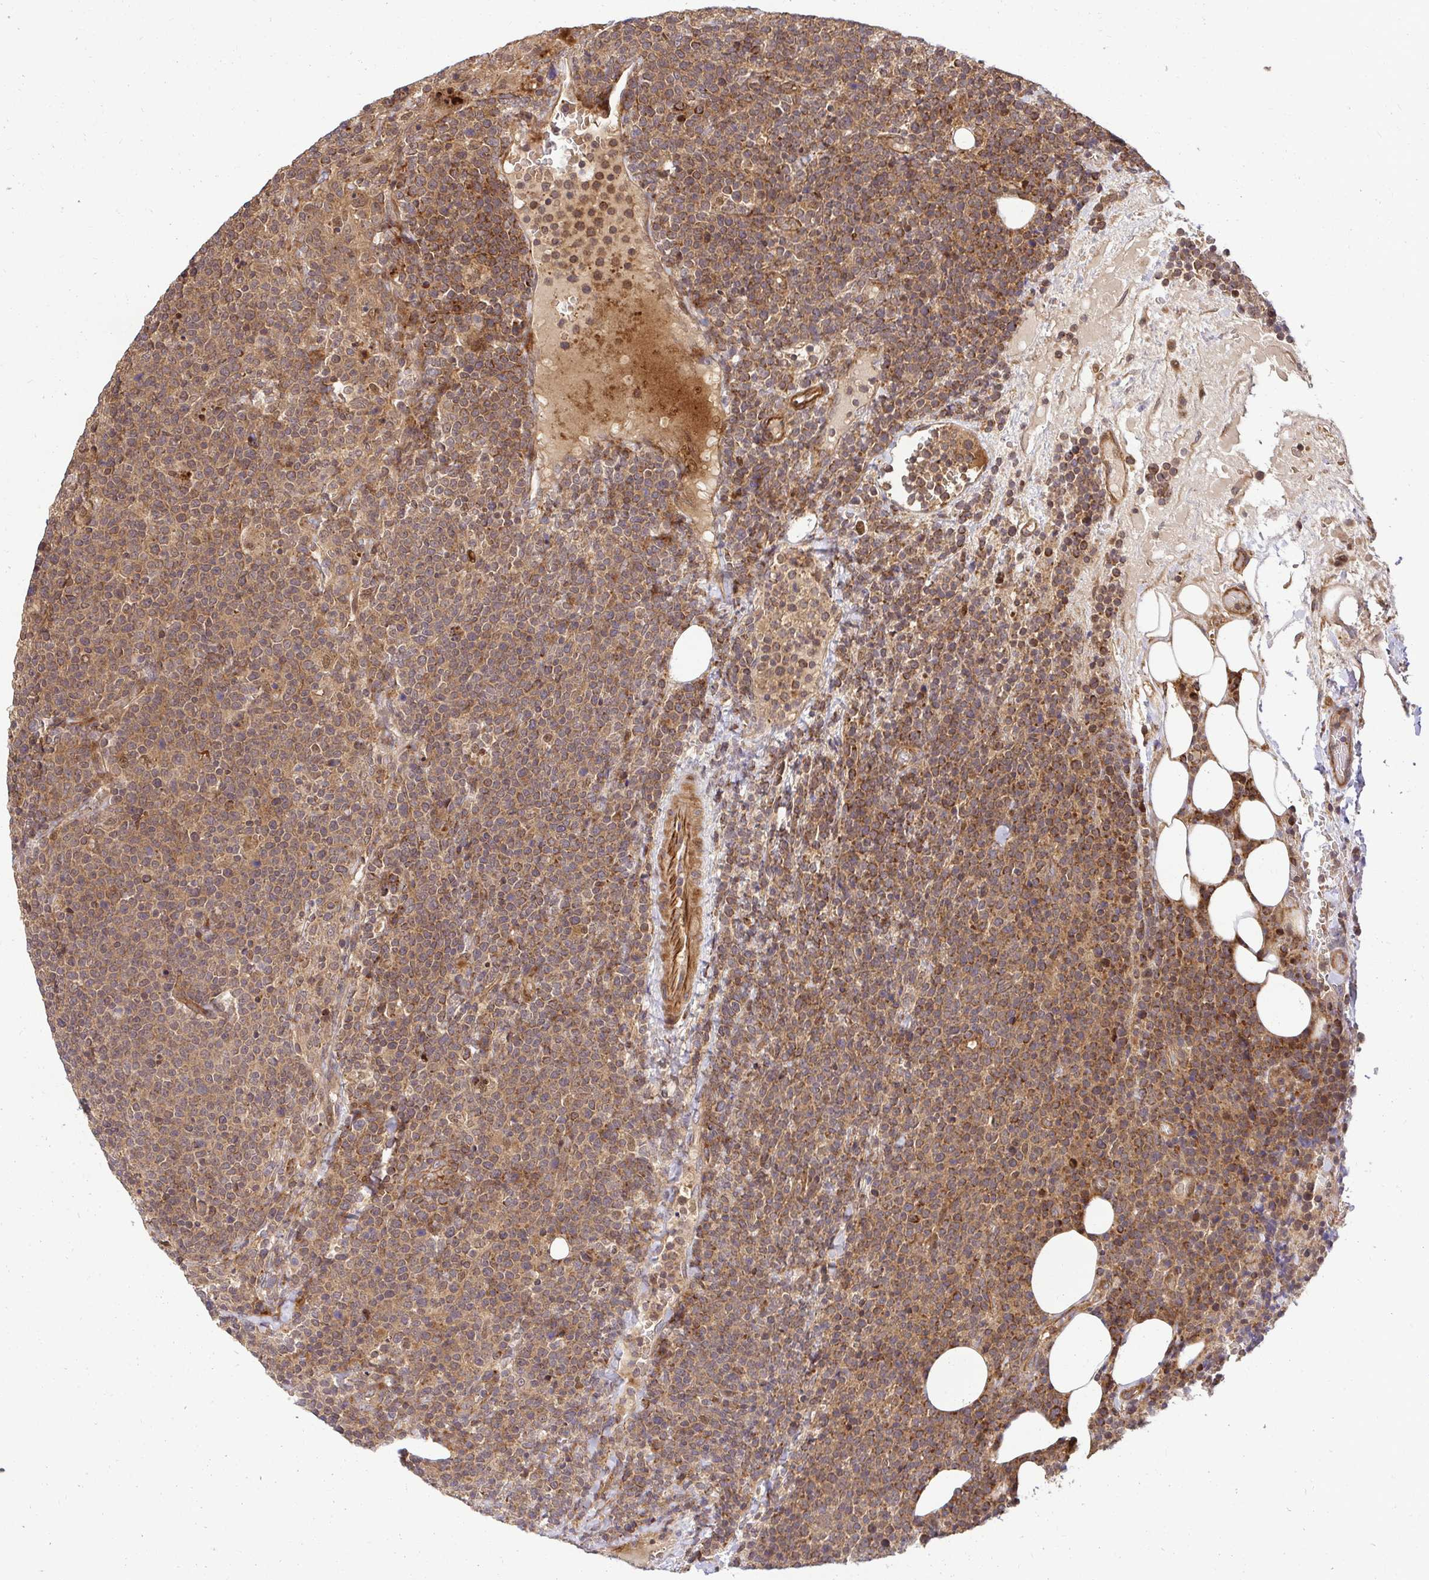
{"staining": {"intensity": "weak", "quantity": "25%-75%", "location": "cytoplasmic/membranous"}, "tissue": "lymphoma", "cell_type": "Tumor cells", "image_type": "cancer", "snomed": [{"axis": "morphology", "description": "Malignant lymphoma, non-Hodgkin's type, High grade"}, {"axis": "topography", "description": "Lymph node"}], "caption": "A high-resolution micrograph shows immunohistochemistry (IHC) staining of malignant lymphoma, non-Hodgkin's type (high-grade), which shows weak cytoplasmic/membranous positivity in approximately 25%-75% of tumor cells. (IHC, brightfield microscopy, high magnification).", "gene": "PSMA4", "patient": {"sex": "male", "age": 61}}